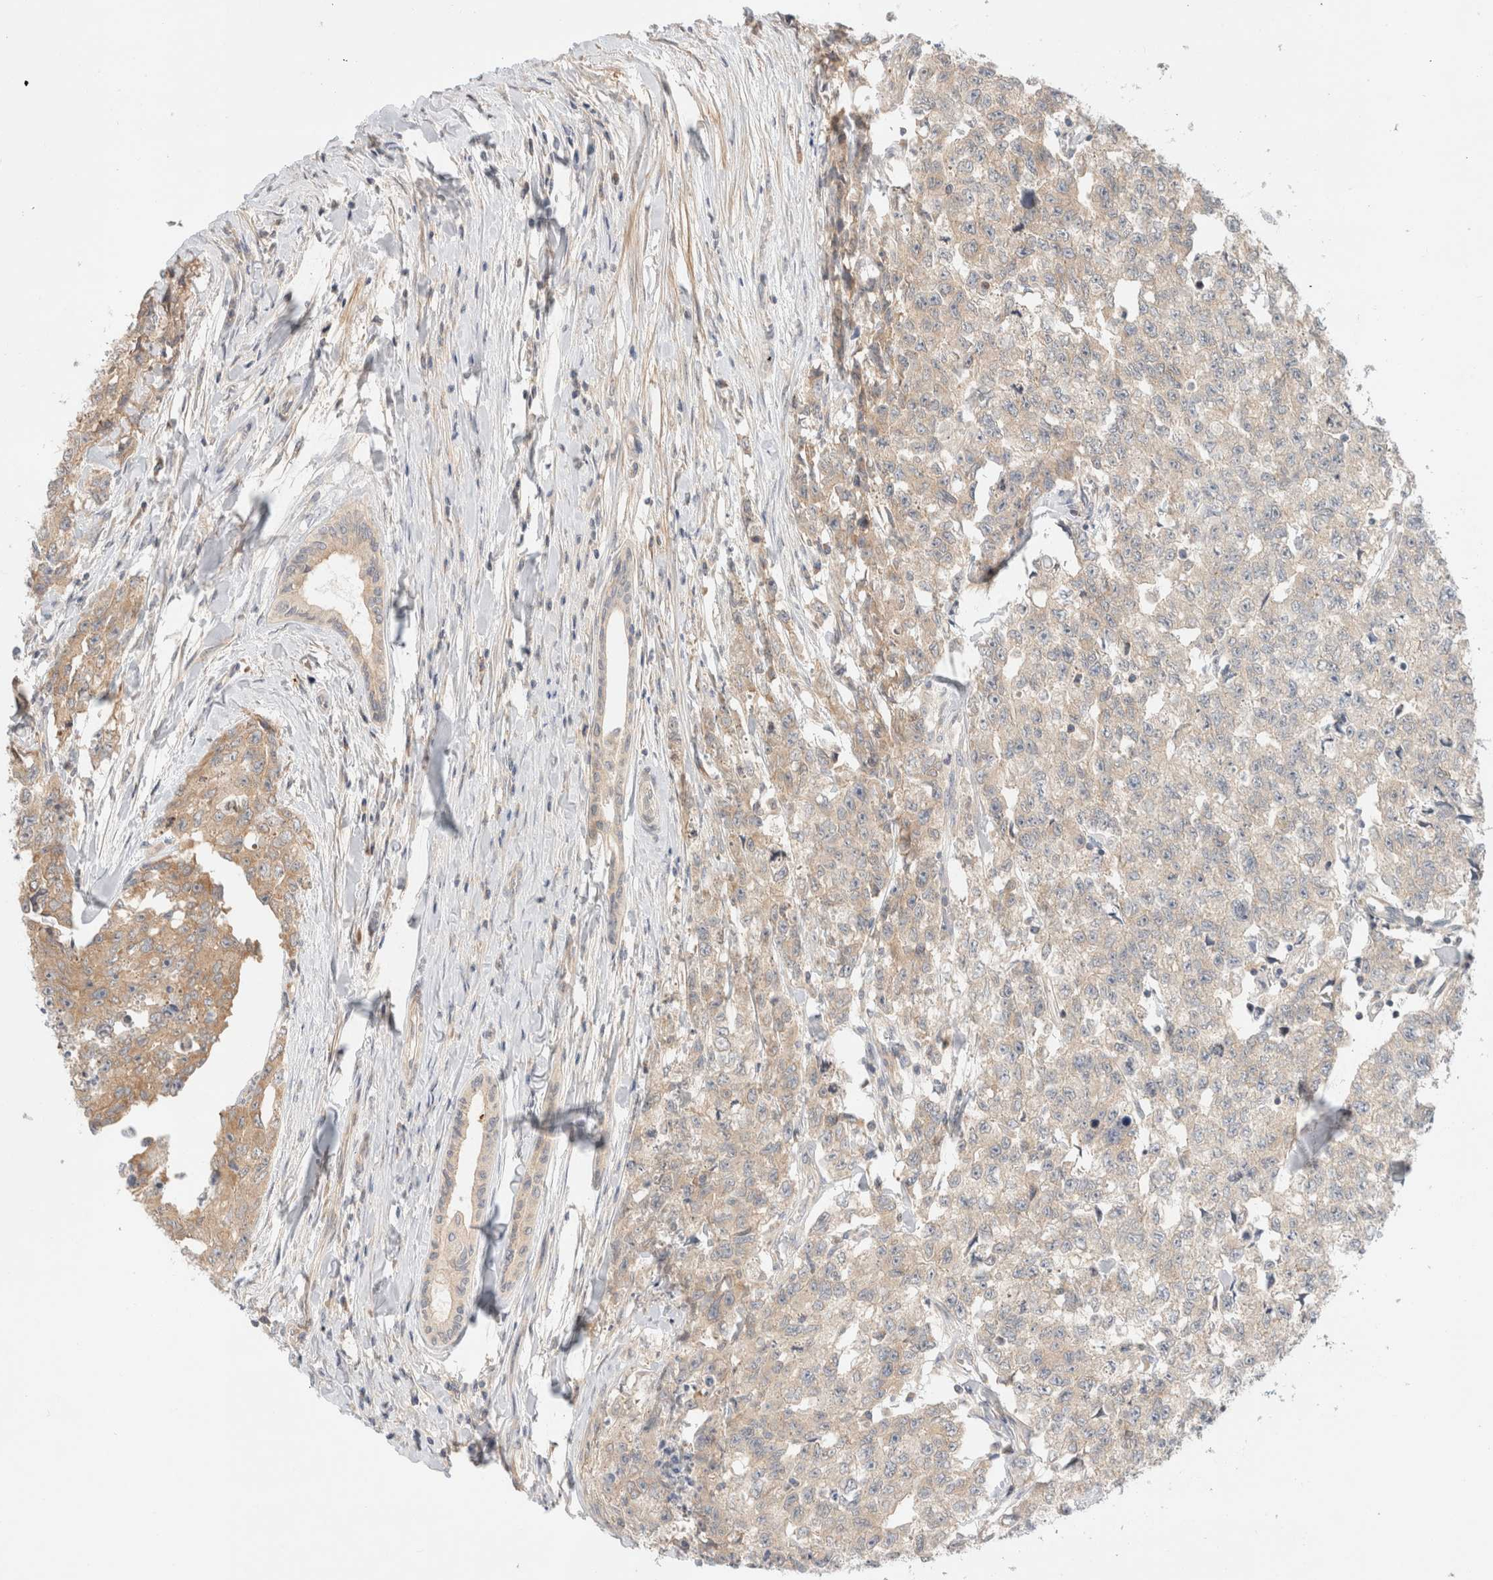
{"staining": {"intensity": "weak", "quantity": "25%-75%", "location": "cytoplasmic/membranous"}, "tissue": "testis cancer", "cell_type": "Tumor cells", "image_type": "cancer", "snomed": [{"axis": "morphology", "description": "Carcinoma, Embryonal, NOS"}, {"axis": "topography", "description": "Testis"}], "caption": "Tumor cells show low levels of weak cytoplasmic/membranous positivity in approximately 25%-75% of cells in embryonal carcinoma (testis).", "gene": "MARK3", "patient": {"sex": "male", "age": 28}}